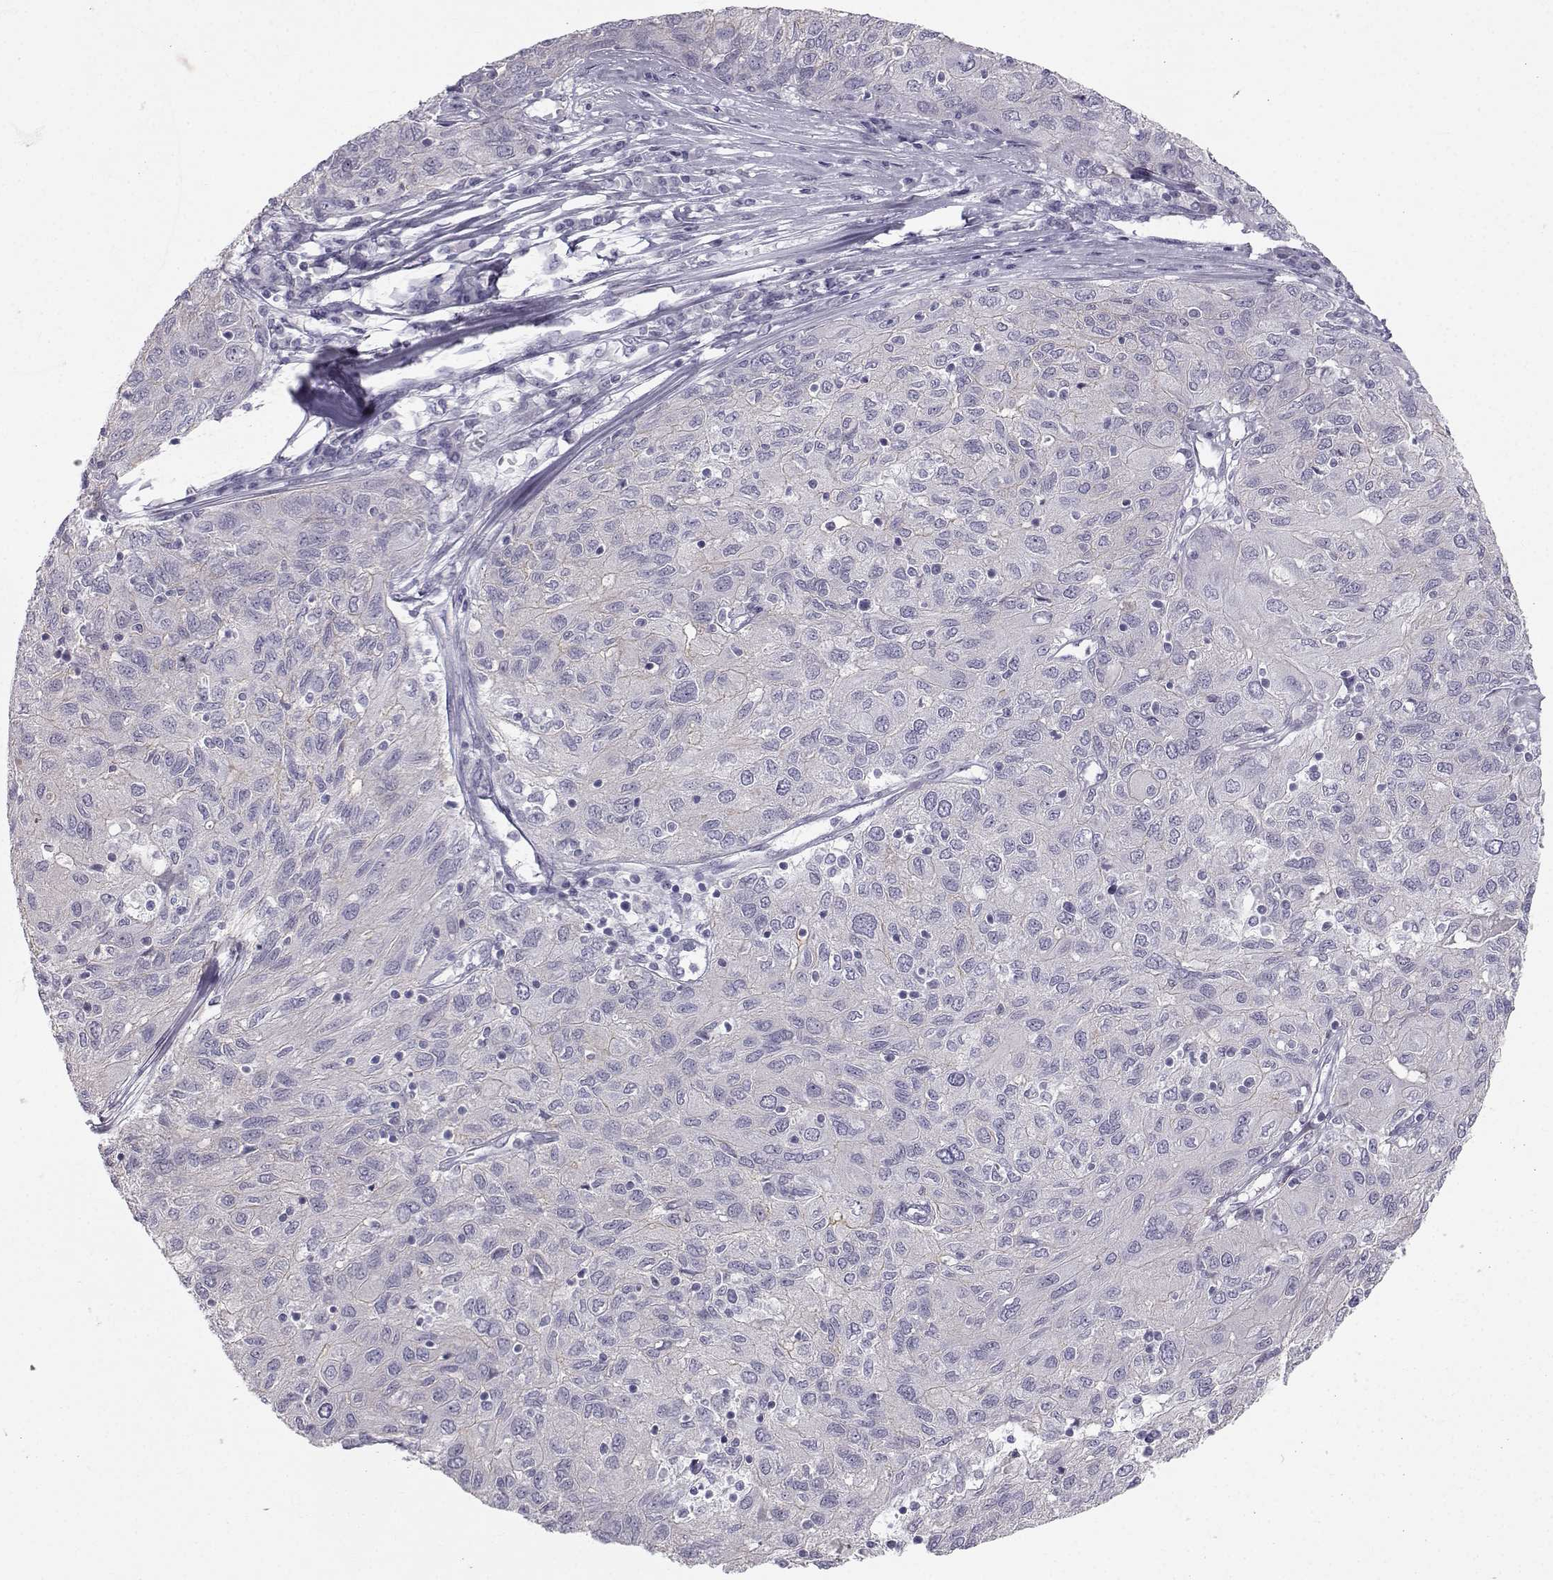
{"staining": {"intensity": "moderate", "quantity": "<25%", "location": "cytoplasmic/membranous"}, "tissue": "ovarian cancer", "cell_type": "Tumor cells", "image_type": "cancer", "snomed": [{"axis": "morphology", "description": "Carcinoma, endometroid"}, {"axis": "topography", "description": "Ovary"}], "caption": "A photomicrograph of ovarian endometroid carcinoma stained for a protein displays moderate cytoplasmic/membranous brown staining in tumor cells. (IHC, brightfield microscopy, high magnification).", "gene": "ZNF185", "patient": {"sex": "female", "age": 50}}